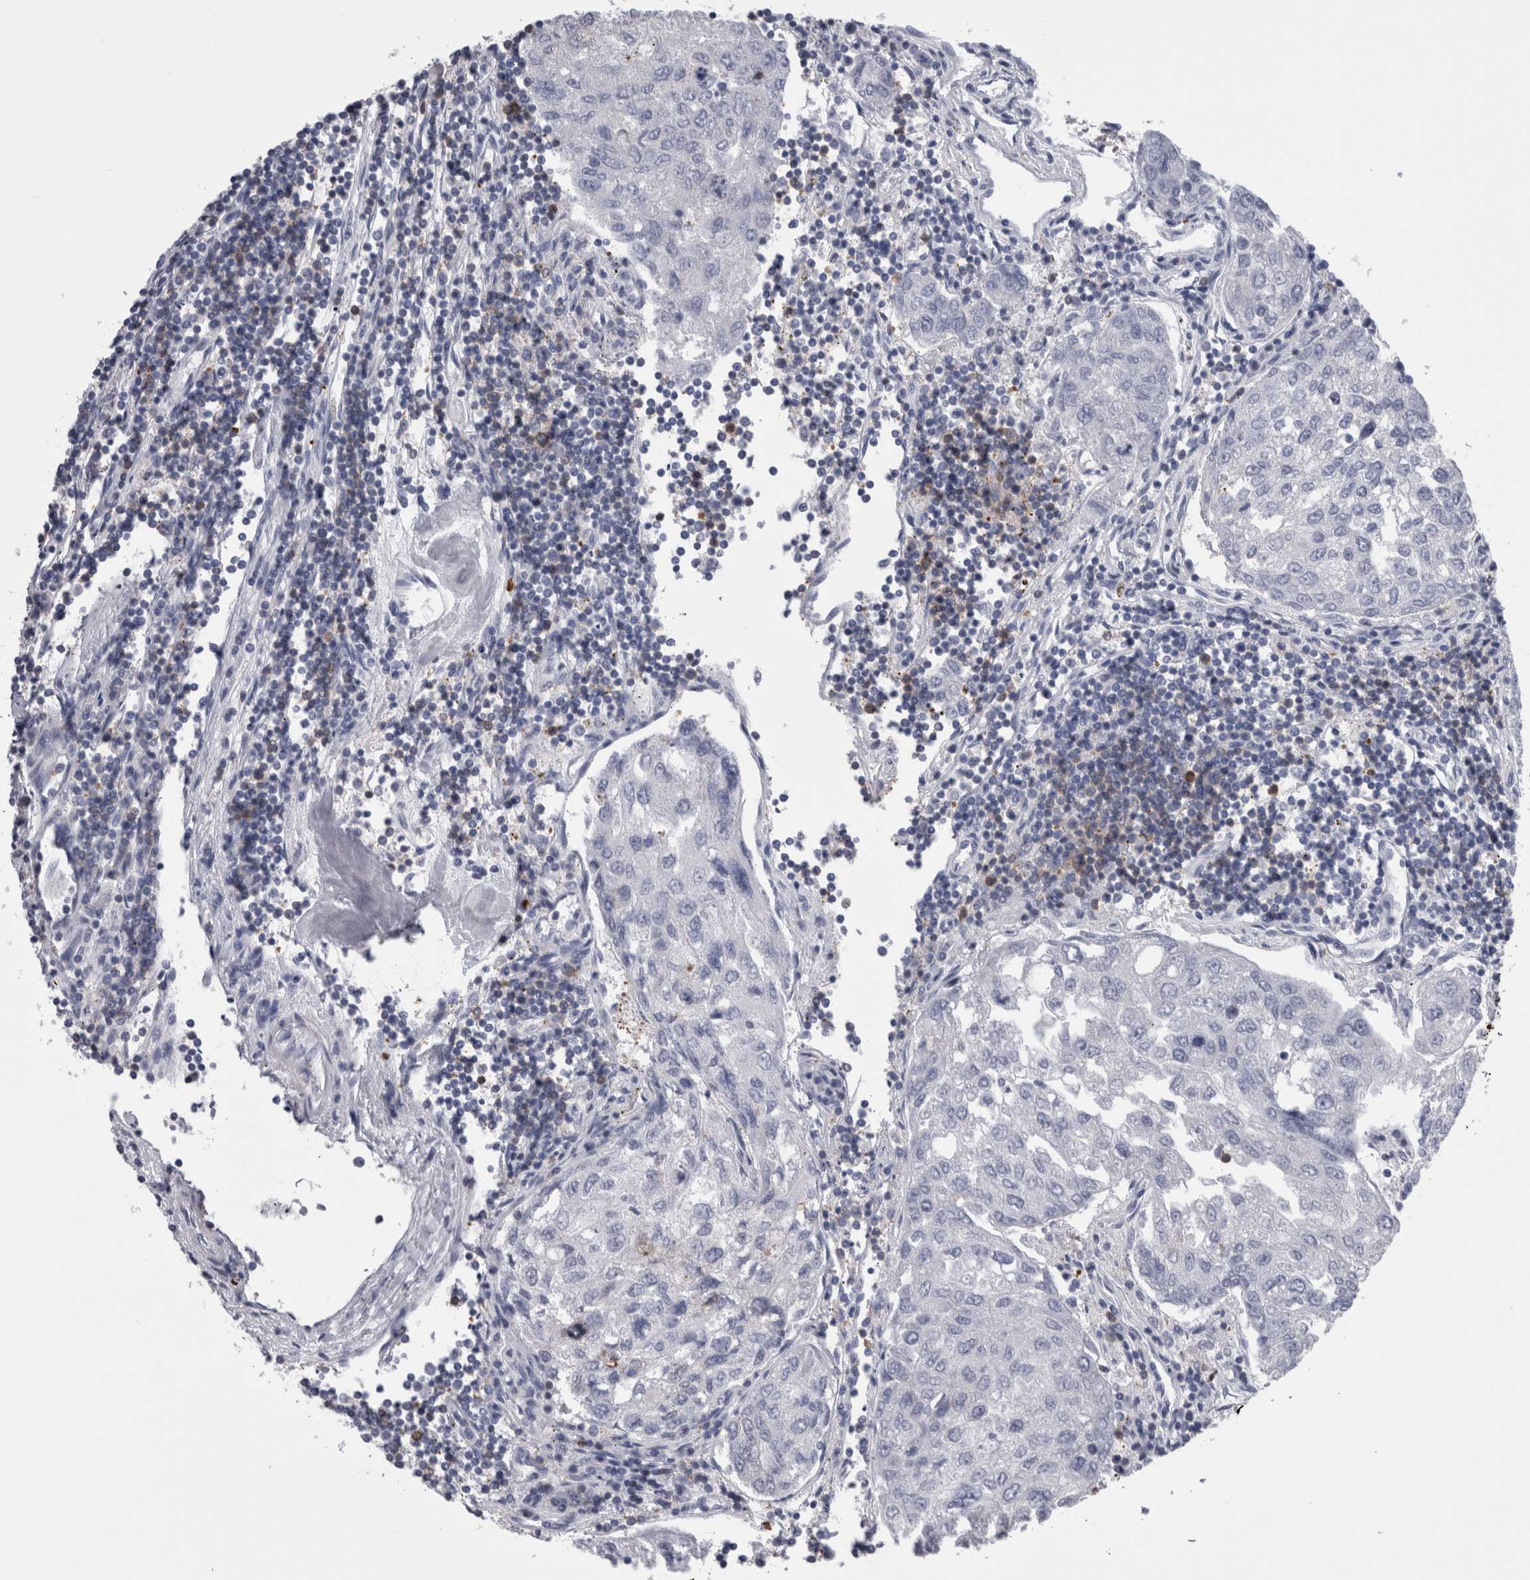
{"staining": {"intensity": "negative", "quantity": "none", "location": "none"}, "tissue": "urothelial cancer", "cell_type": "Tumor cells", "image_type": "cancer", "snomed": [{"axis": "morphology", "description": "Urothelial carcinoma, High grade"}, {"axis": "topography", "description": "Lymph node"}, {"axis": "topography", "description": "Urinary bladder"}], "caption": "Photomicrograph shows no protein expression in tumor cells of urothelial cancer tissue.", "gene": "DCTN6", "patient": {"sex": "male", "age": 51}}